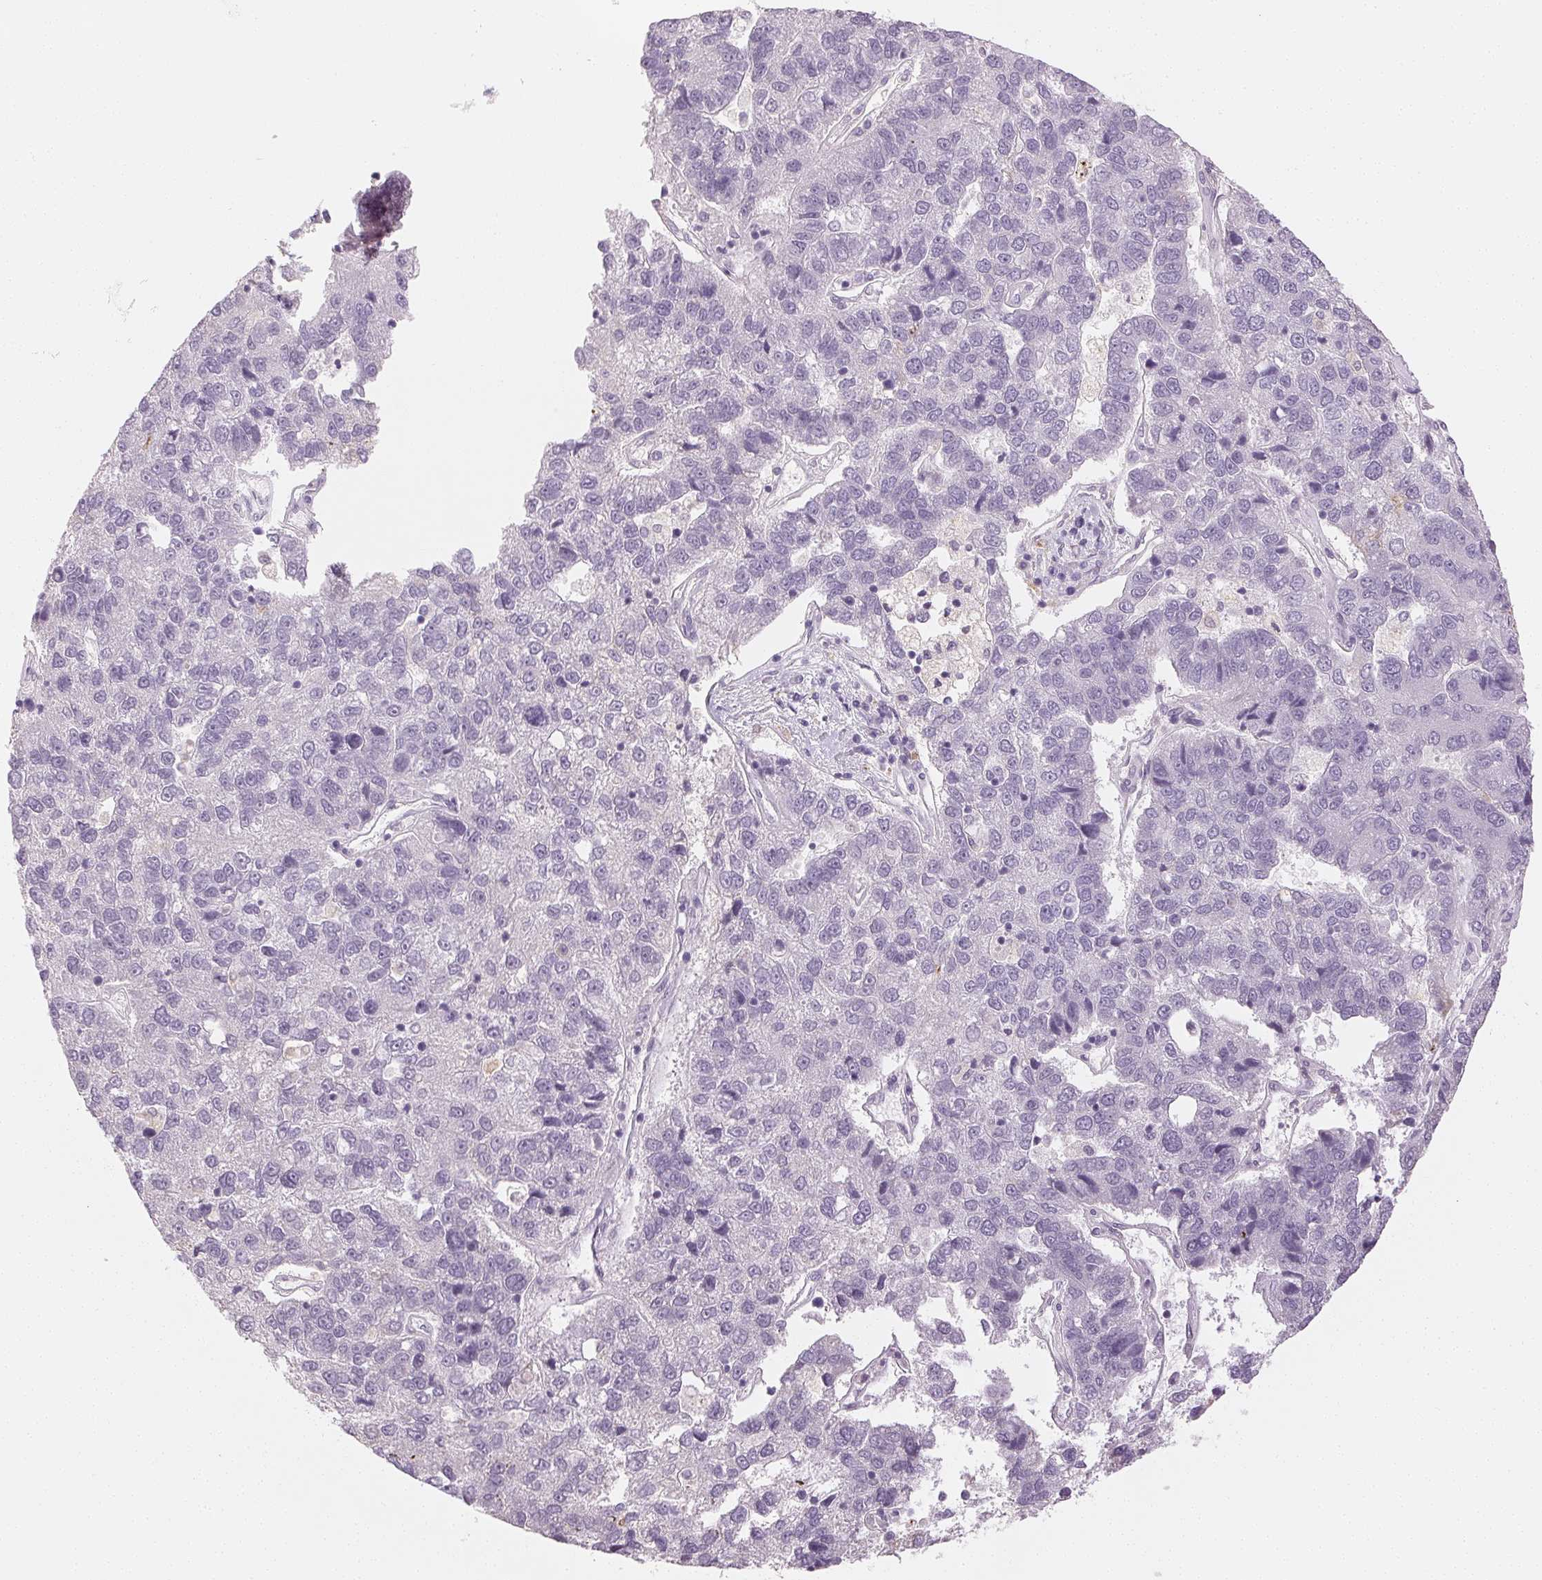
{"staining": {"intensity": "negative", "quantity": "none", "location": "none"}, "tissue": "pancreatic cancer", "cell_type": "Tumor cells", "image_type": "cancer", "snomed": [{"axis": "morphology", "description": "Adenocarcinoma, NOS"}, {"axis": "topography", "description": "Pancreas"}], "caption": "The immunohistochemistry image has no significant staining in tumor cells of pancreatic adenocarcinoma tissue.", "gene": "MAP1LC3A", "patient": {"sex": "female", "age": 61}}